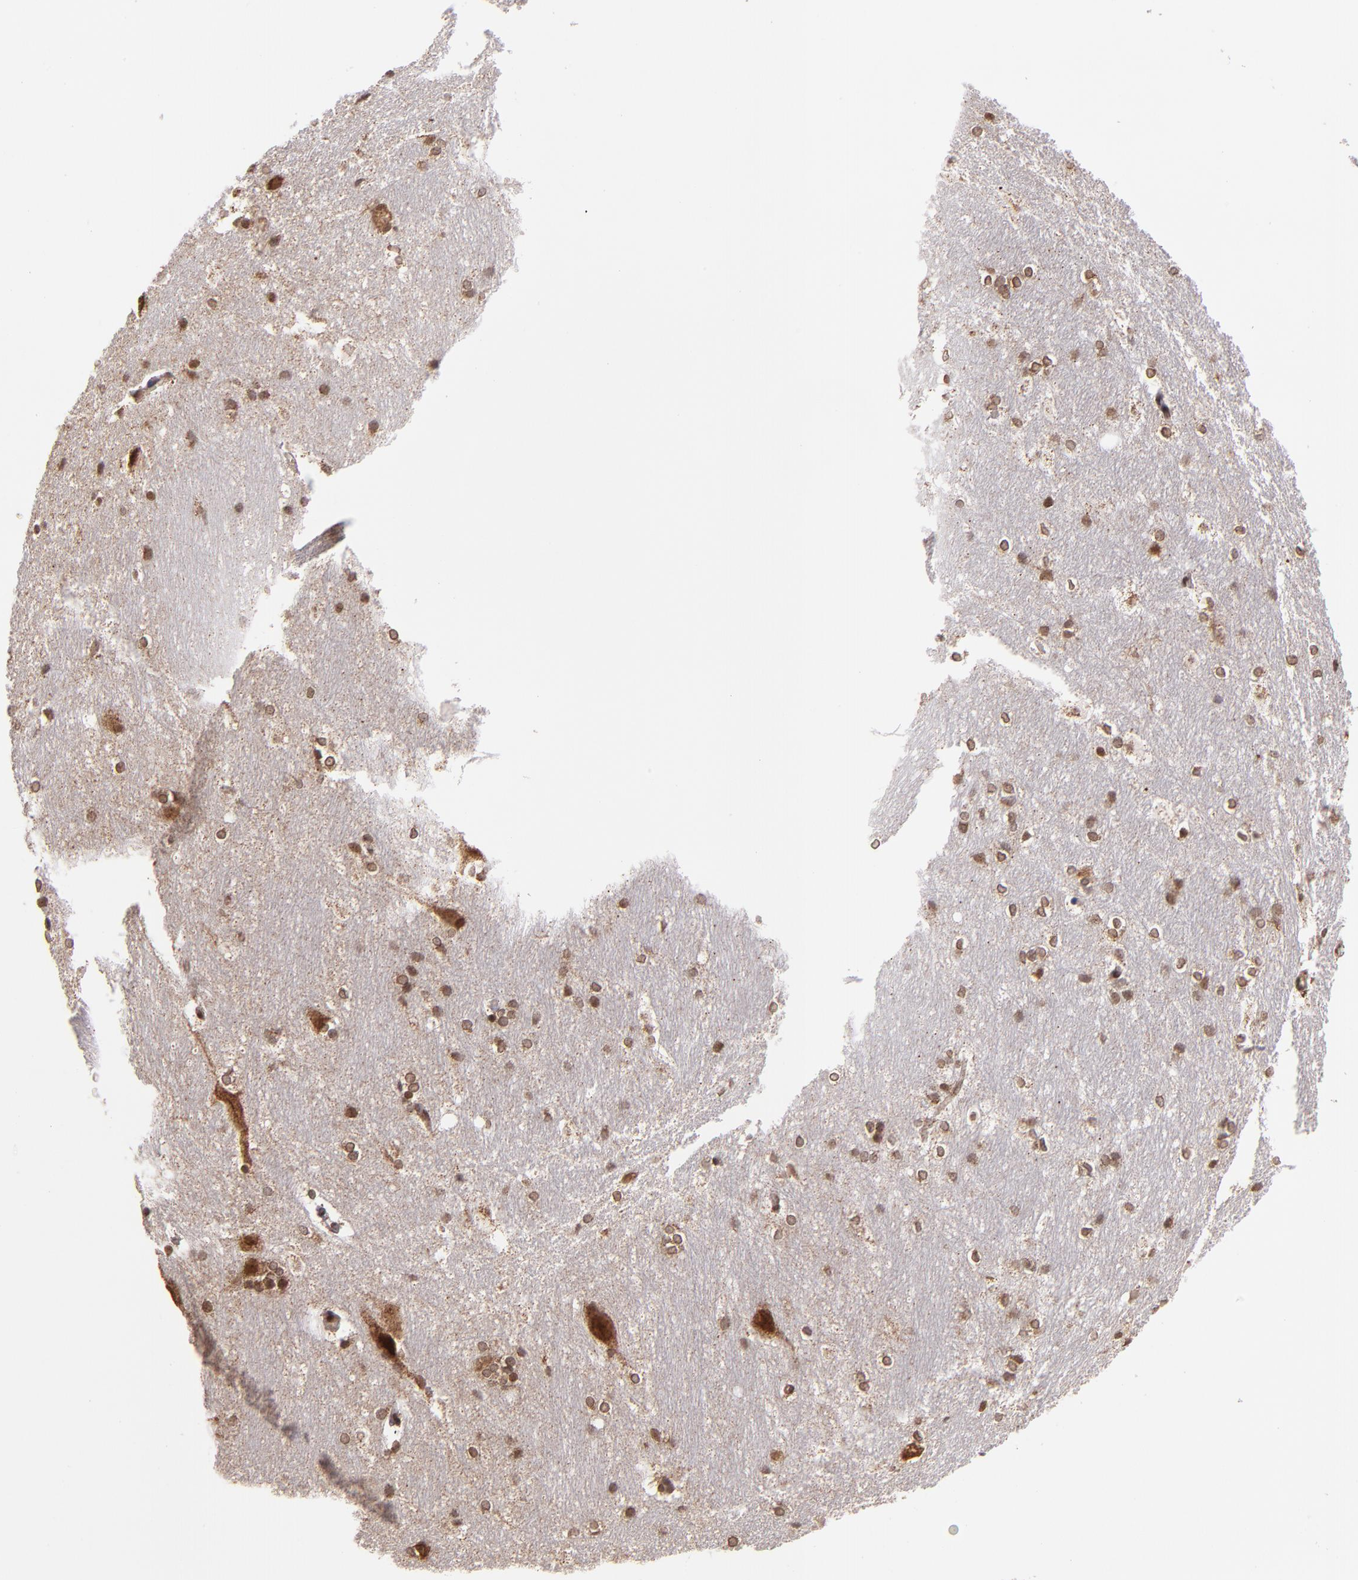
{"staining": {"intensity": "weak", "quantity": ">75%", "location": "nuclear"}, "tissue": "hippocampus", "cell_type": "Glial cells", "image_type": "normal", "snomed": [{"axis": "morphology", "description": "Normal tissue, NOS"}, {"axis": "topography", "description": "Hippocampus"}], "caption": "A brown stain labels weak nuclear positivity of a protein in glial cells of benign human hippocampus.", "gene": "TOP1MT", "patient": {"sex": "female", "age": 19}}